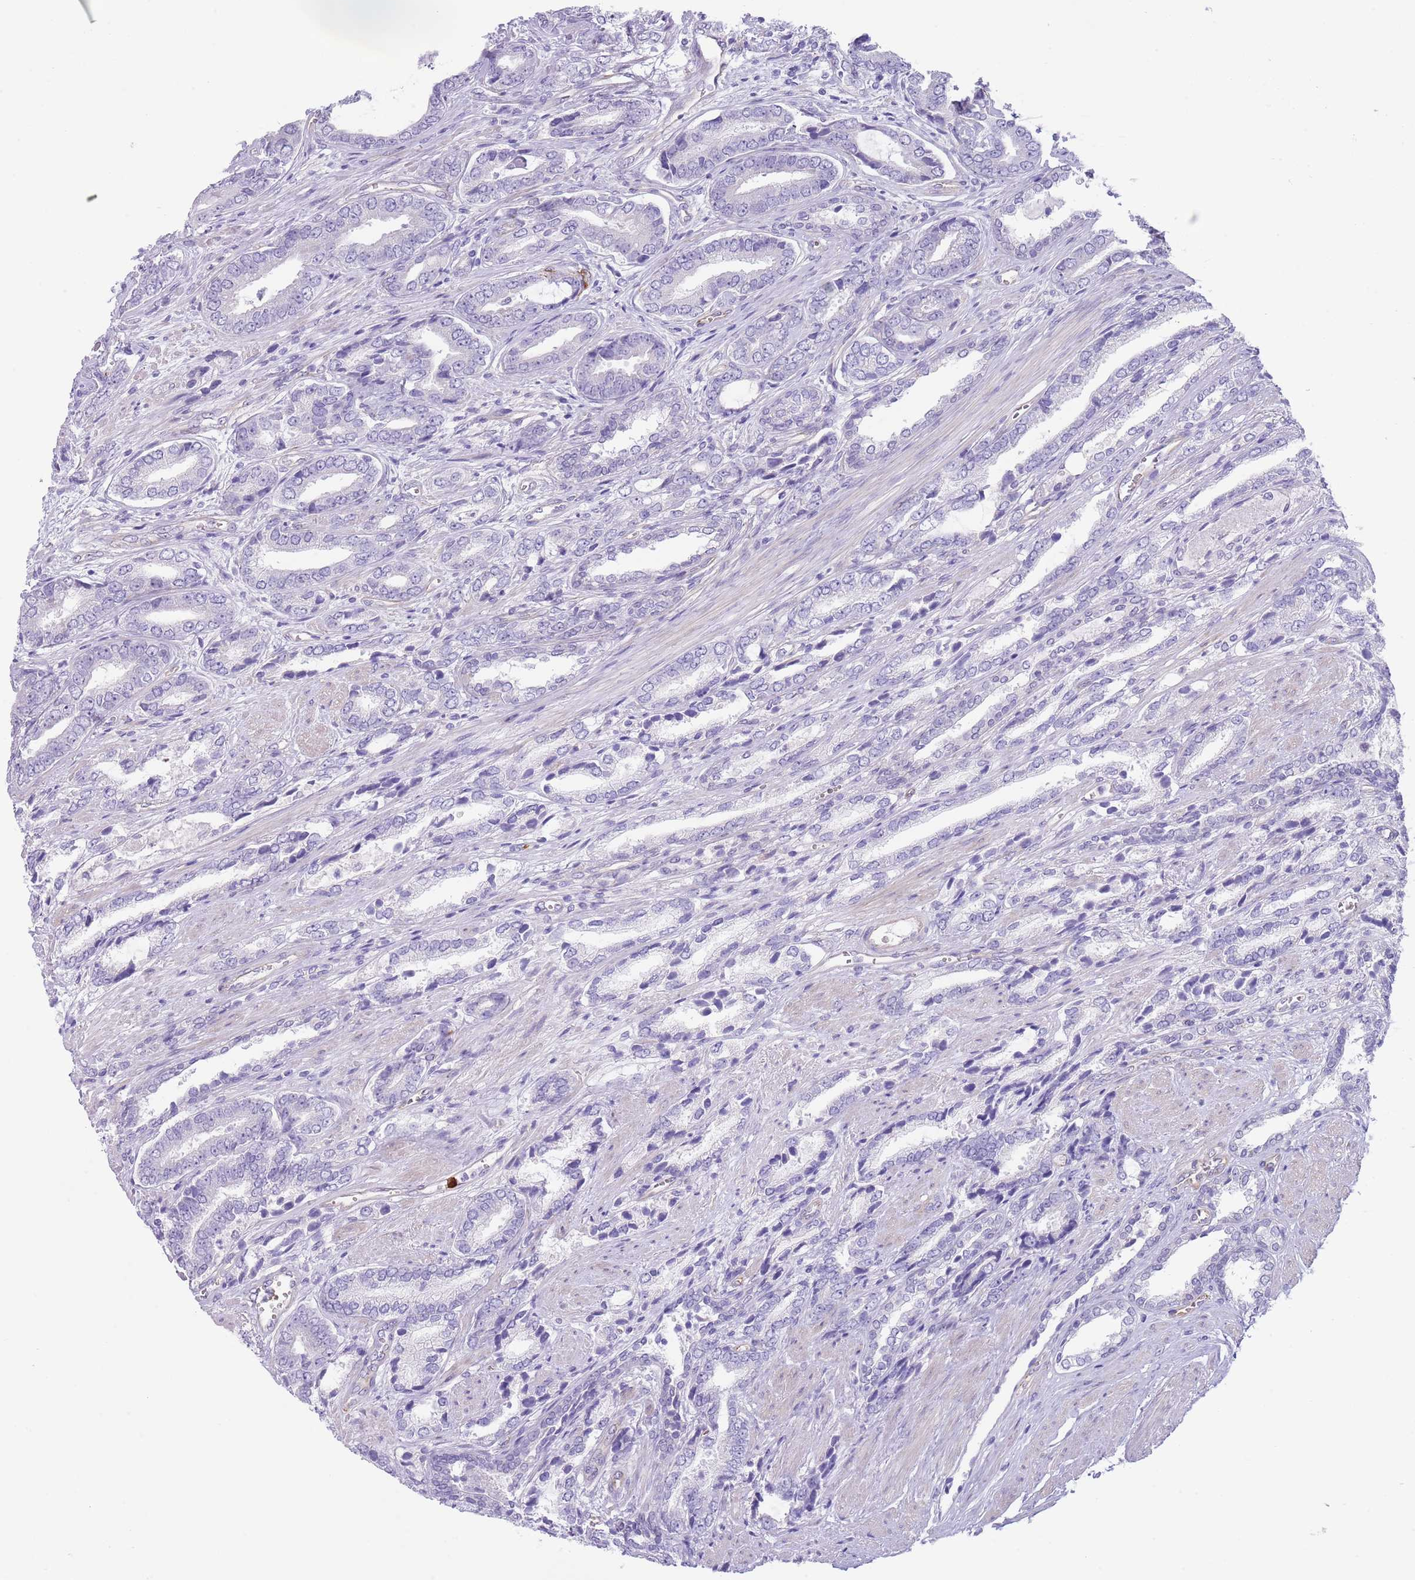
{"staining": {"intensity": "negative", "quantity": "none", "location": "none"}, "tissue": "prostate cancer", "cell_type": "Tumor cells", "image_type": "cancer", "snomed": [{"axis": "morphology", "description": "Adenocarcinoma, NOS"}, {"axis": "topography", "description": "Prostate and seminal vesicle, NOS"}], "caption": "The photomicrograph displays no significant positivity in tumor cells of adenocarcinoma (prostate).", "gene": "TSGA13", "patient": {"sex": "male", "age": 76}}